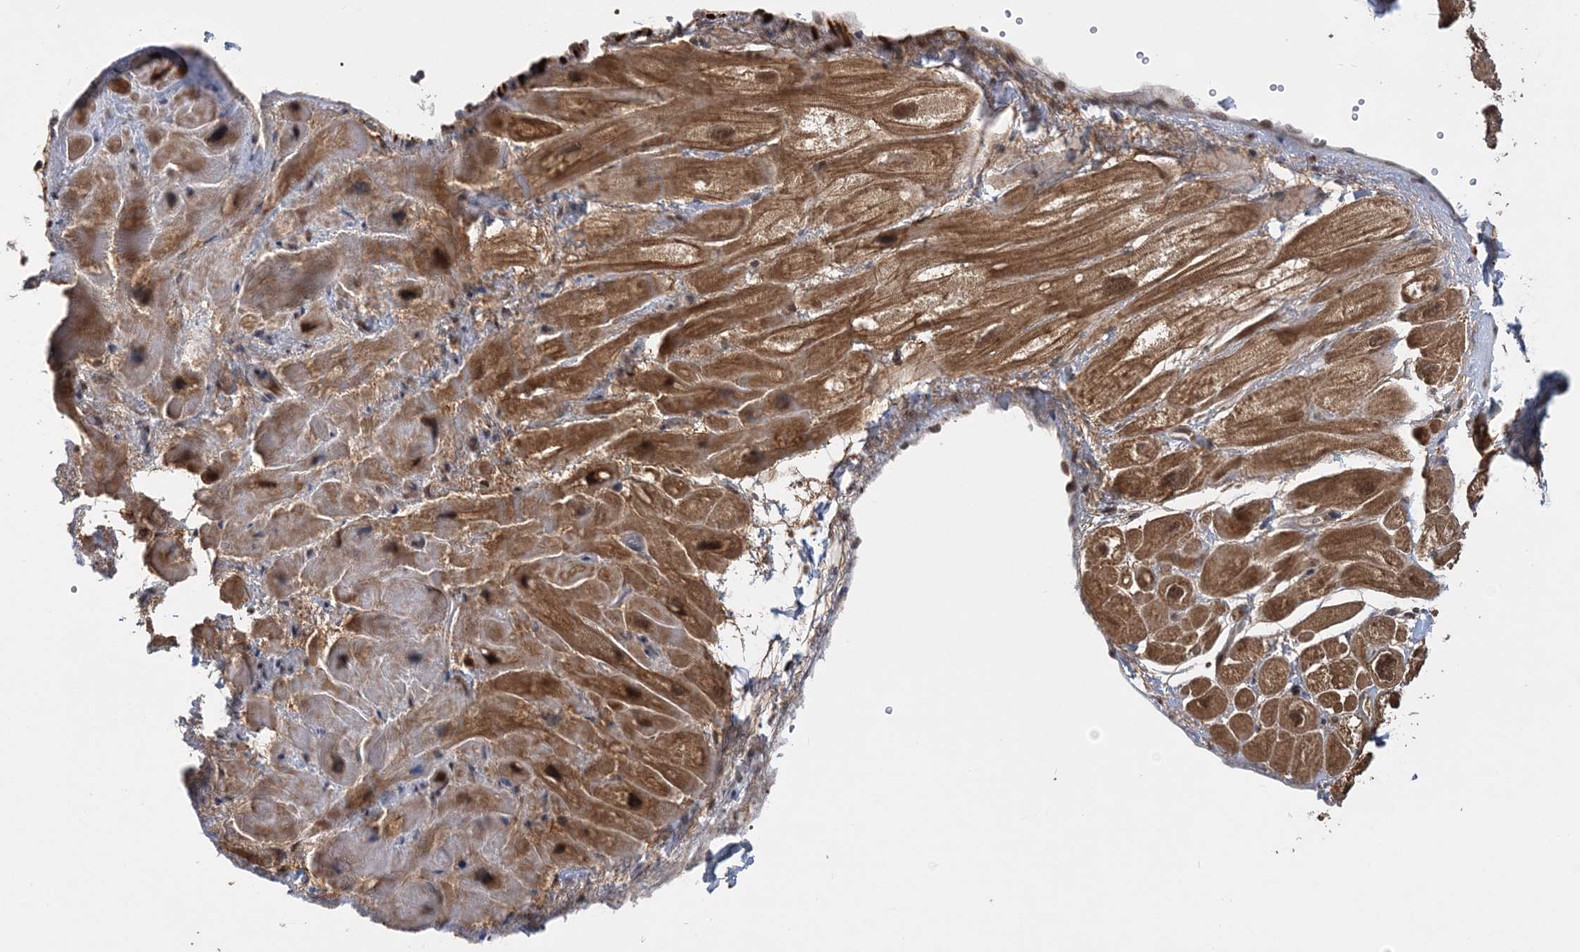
{"staining": {"intensity": "moderate", "quantity": ">75%", "location": "cytoplasmic/membranous,nuclear"}, "tissue": "heart muscle", "cell_type": "Cardiomyocytes", "image_type": "normal", "snomed": [{"axis": "morphology", "description": "Normal tissue, NOS"}, {"axis": "topography", "description": "Heart"}], "caption": "Heart muscle stained with IHC shows moderate cytoplasmic/membranous,nuclear positivity in approximately >75% of cardiomyocytes.", "gene": "TSHZ2", "patient": {"sex": "male", "age": 49}}